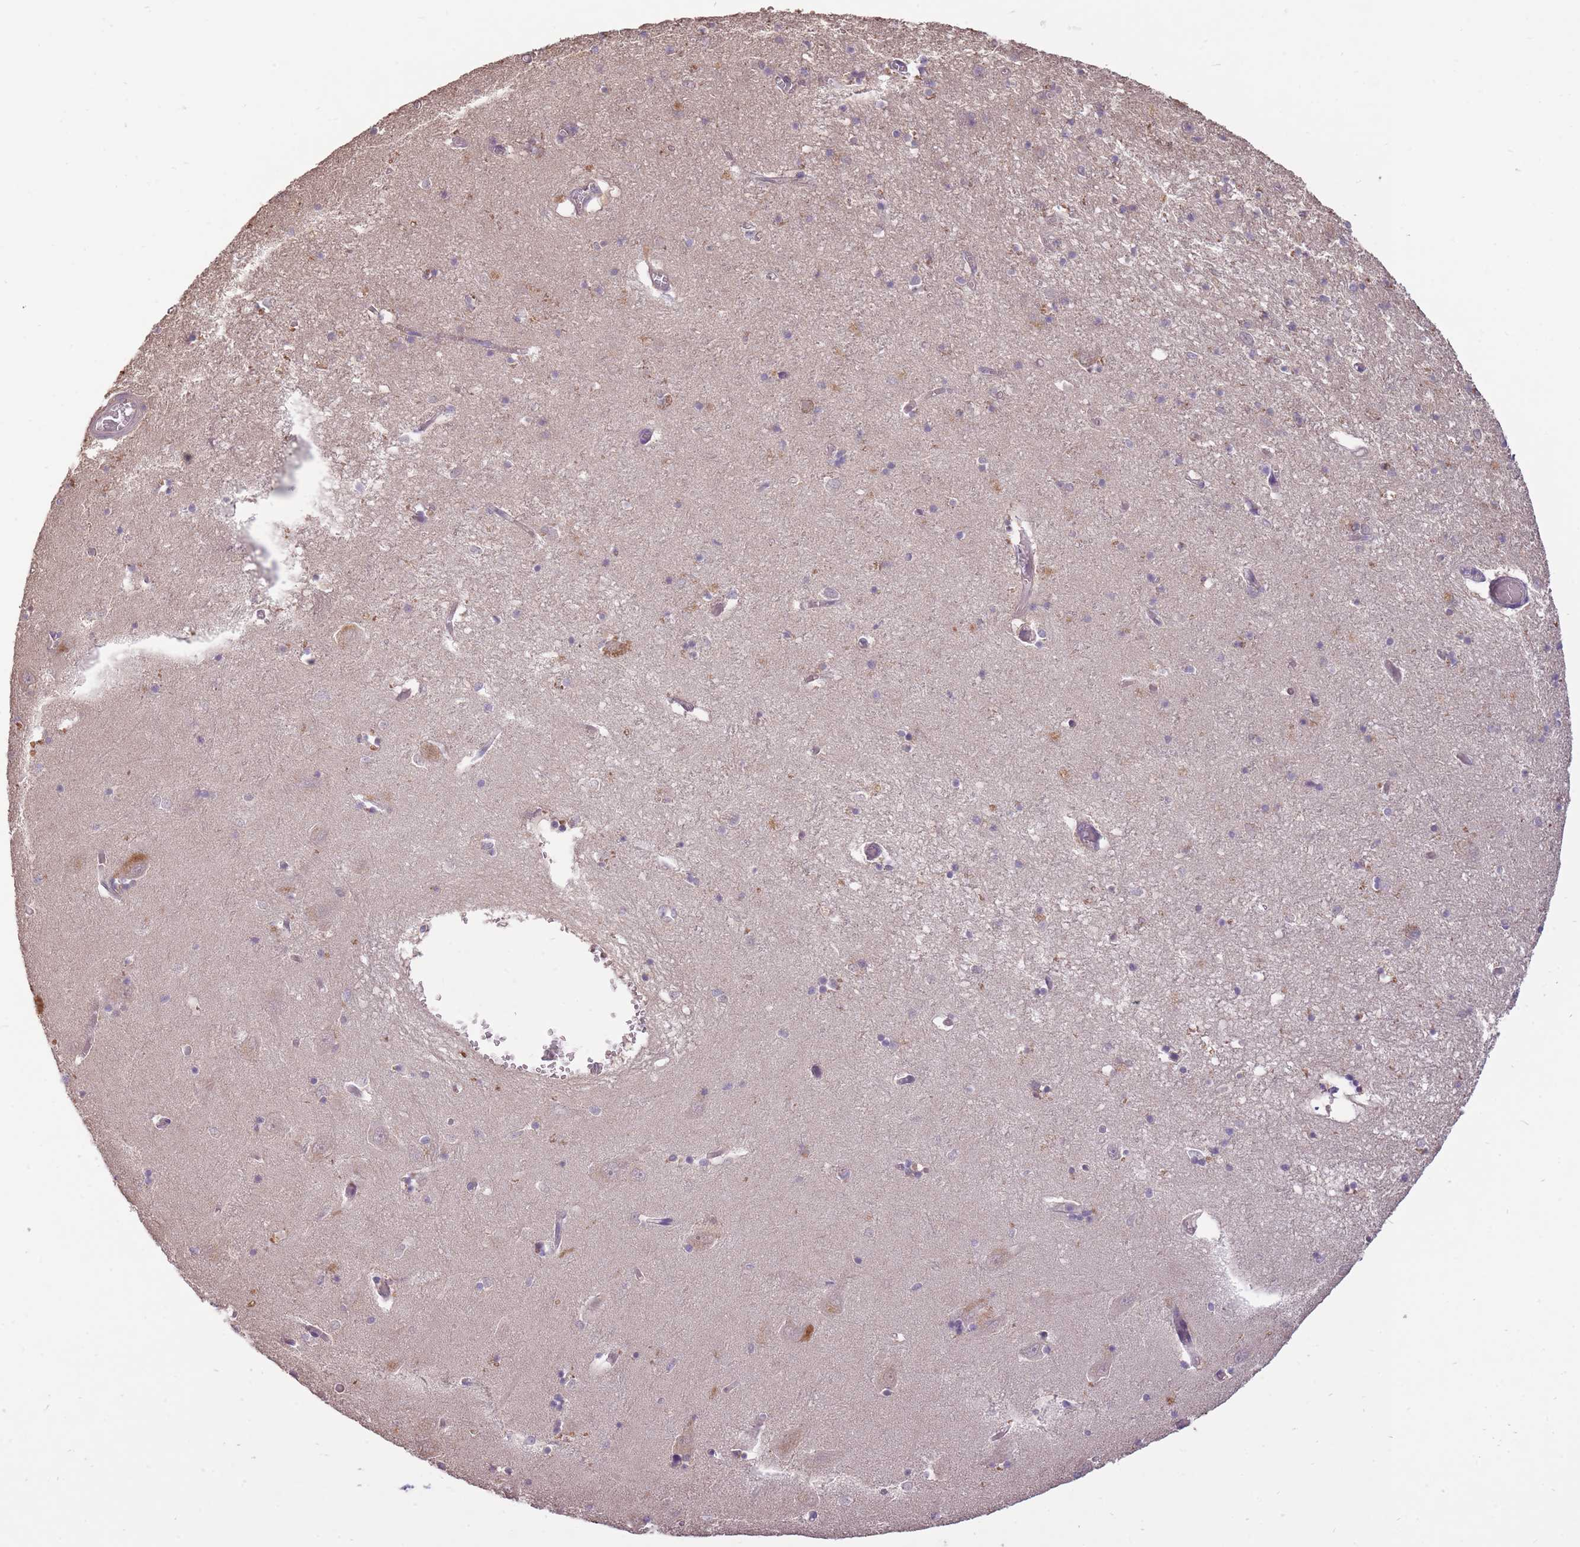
{"staining": {"intensity": "negative", "quantity": "none", "location": "none"}, "tissue": "hippocampus", "cell_type": "Glial cells", "image_type": "normal", "snomed": [{"axis": "morphology", "description": "Normal tissue, NOS"}, {"axis": "topography", "description": "Hippocampus"}], "caption": "This is an immunohistochemistry (IHC) histopathology image of benign human hippocampus. There is no positivity in glial cells.", "gene": "LRATD2", "patient": {"sex": "male", "age": 70}}